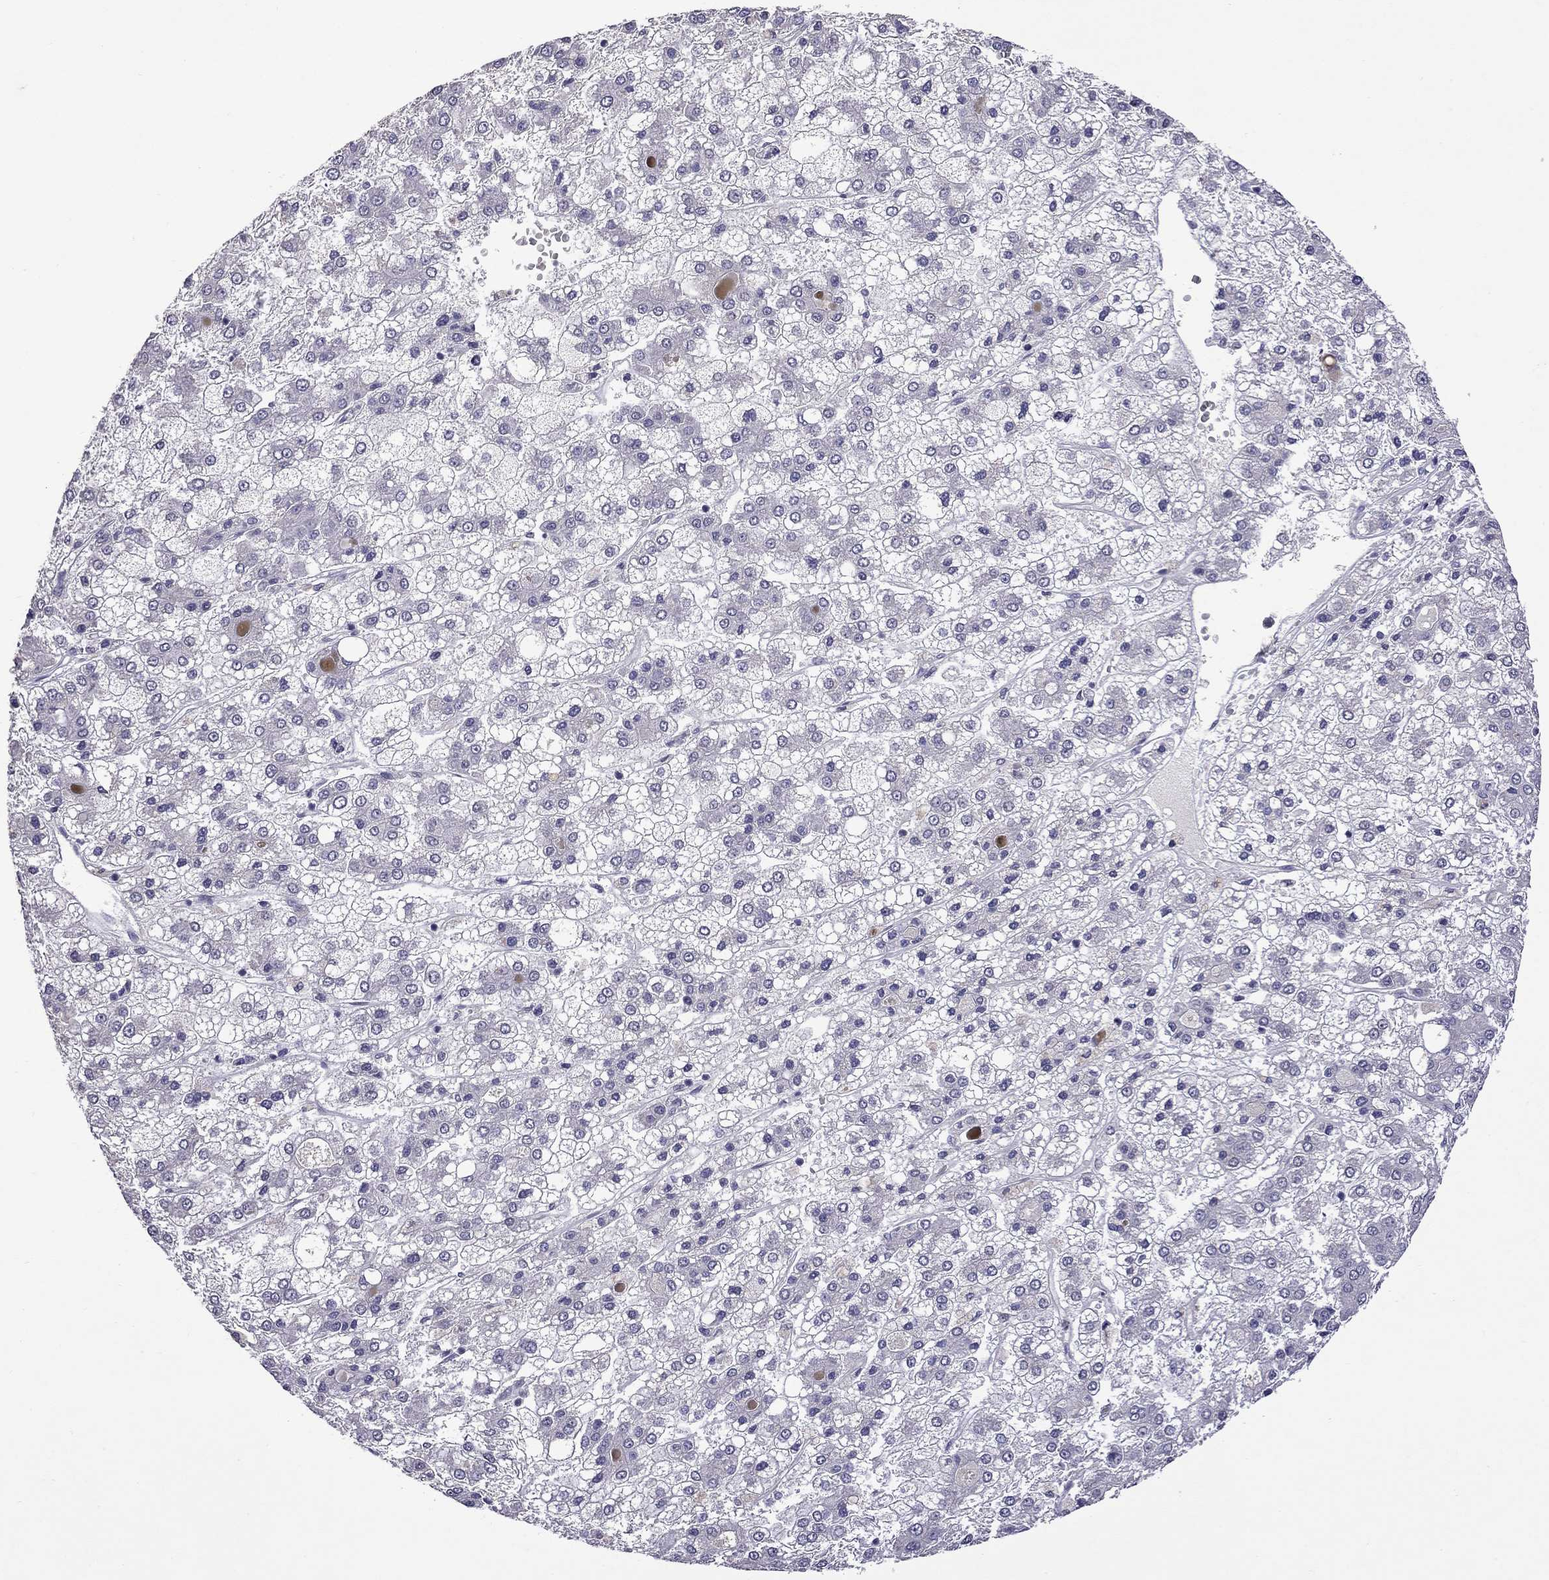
{"staining": {"intensity": "negative", "quantity": "none", "location": "none"}, "tissue": "liver cancer", "cell_type": "Tumor cells", "image_type": "cancer", "snomed": [{"axis": "morphology", "description": "Carcinoma, Hepatocellular, NOS"}, {"axis": "topography", "description": "Liver"}], "caption": "Tumor cells are negative for brown protein staining in liver hepatocellular carcinoma. (DAB (3,3'-diaminobenzidine) immunohistochemistry (IHC) visualized using brightfield microscopy, high magnification).", "gene": "STAR", "patient": {"sex": "male", "age": 73}}